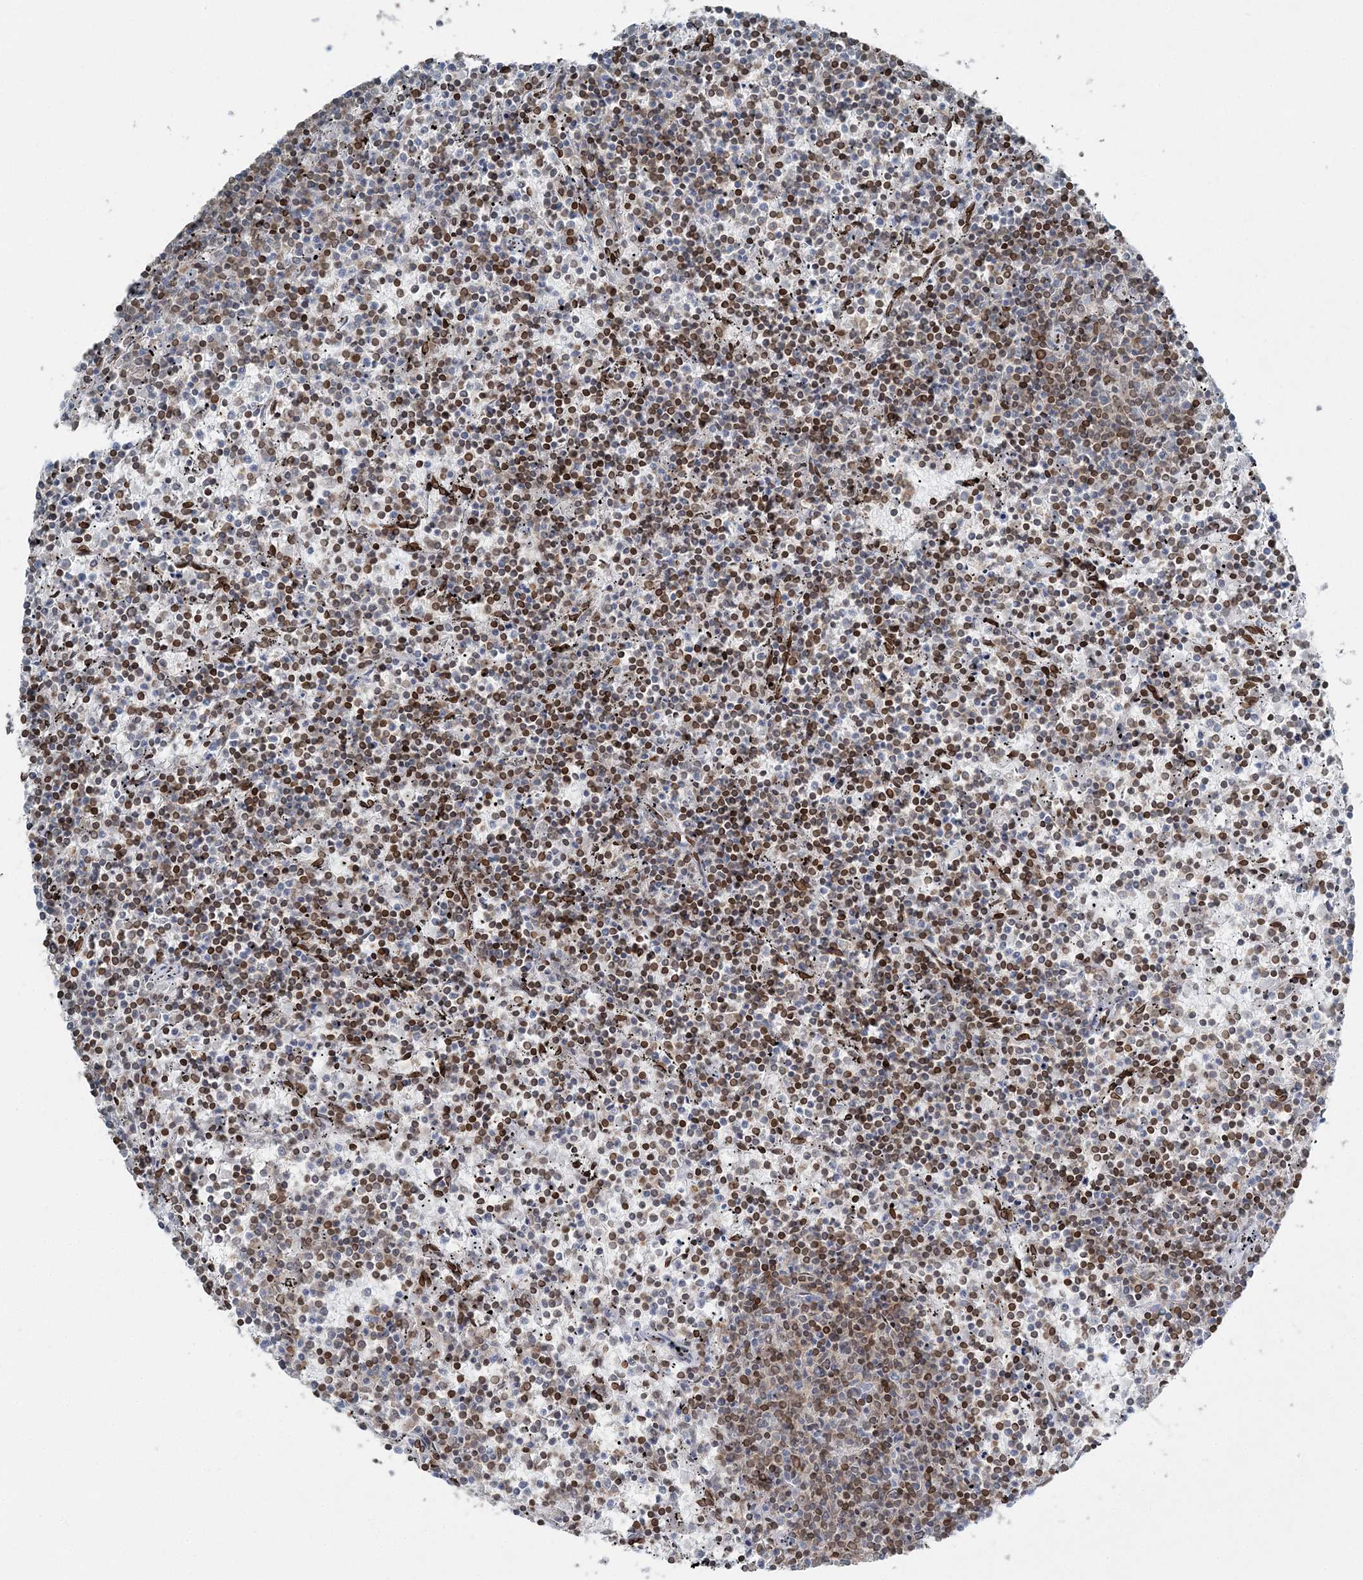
{"staining": {"intensity": "moderate", "quantity": "25%-75%", "location": "nuclear"}, "tissue": "lymphoma", "cell_type": "Tumor cells", "image_type": "cancer", "snomed": [{"axis": "morphology", "description": "Malignant lymphoma, non-Hodgkin's type, Low grade"}, {"axis": "topography", "description": "Spleen"}], "caption": "Immunohistochemical staining of human malignant lymphoma, non-Hodgkin's type (low-grade) shows medium levels of moderate nuclear expression in about 25%-75% of tumor cells.", "gene": "GJD4", "patient": {"sex": "female", "age": 50}}